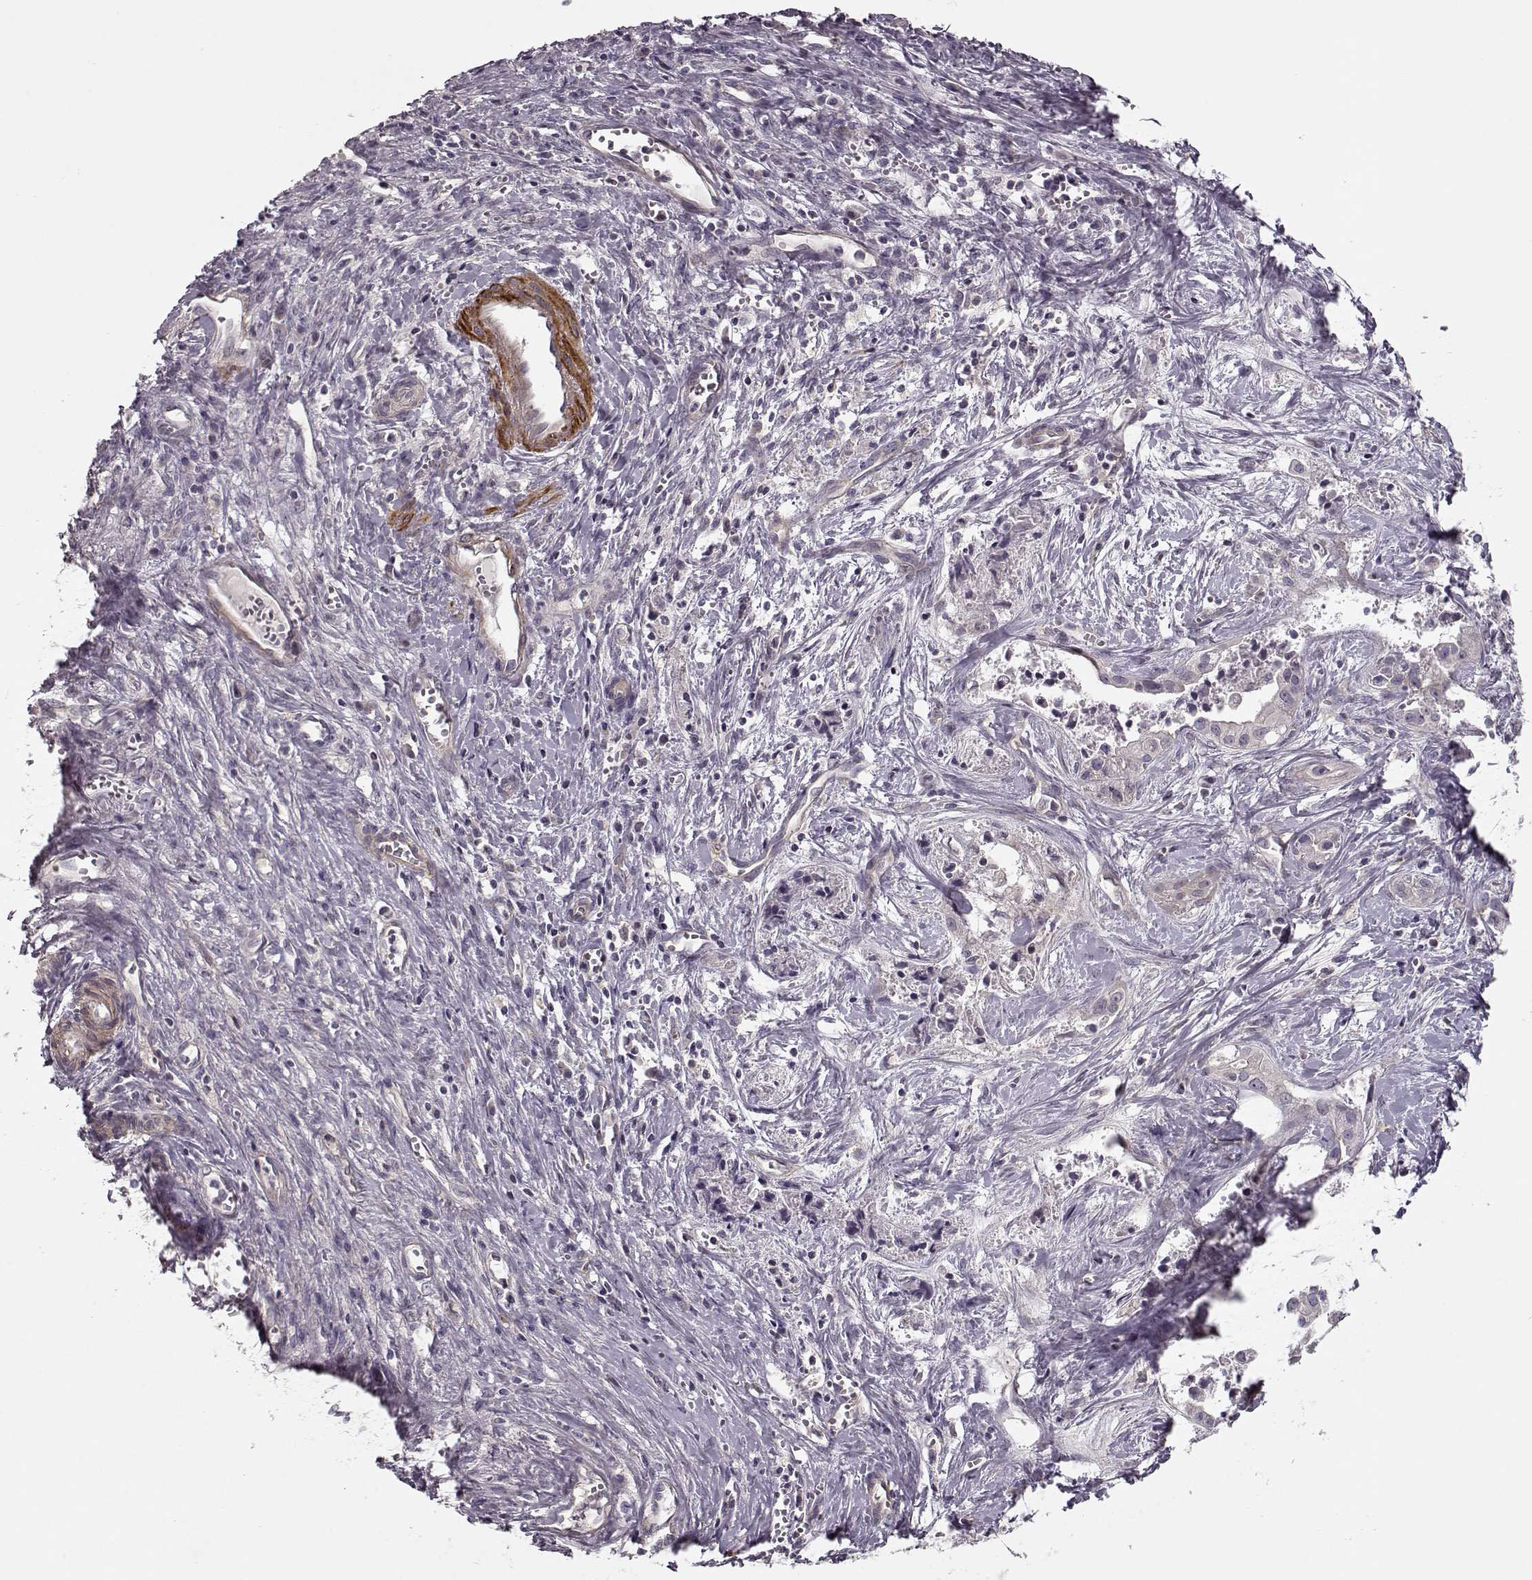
{"staining": {"intensity": "negative", "quantity": "none", "location": "none"}, "tissue": "liver cancer", "cell_type": "Tumor cells", "image_type": "cancer", "snomed": [{"axis": "morphology", "description": "Cholangiocarcinoma"}, {"axis": "topography", "description": "Liver"}], "caption": "Tumor cells are negative for brown protein staining in cholangiocarcinoma (liver).", "gene": "SLAIN2", "patient": {"sex": "female", "age": 65}}